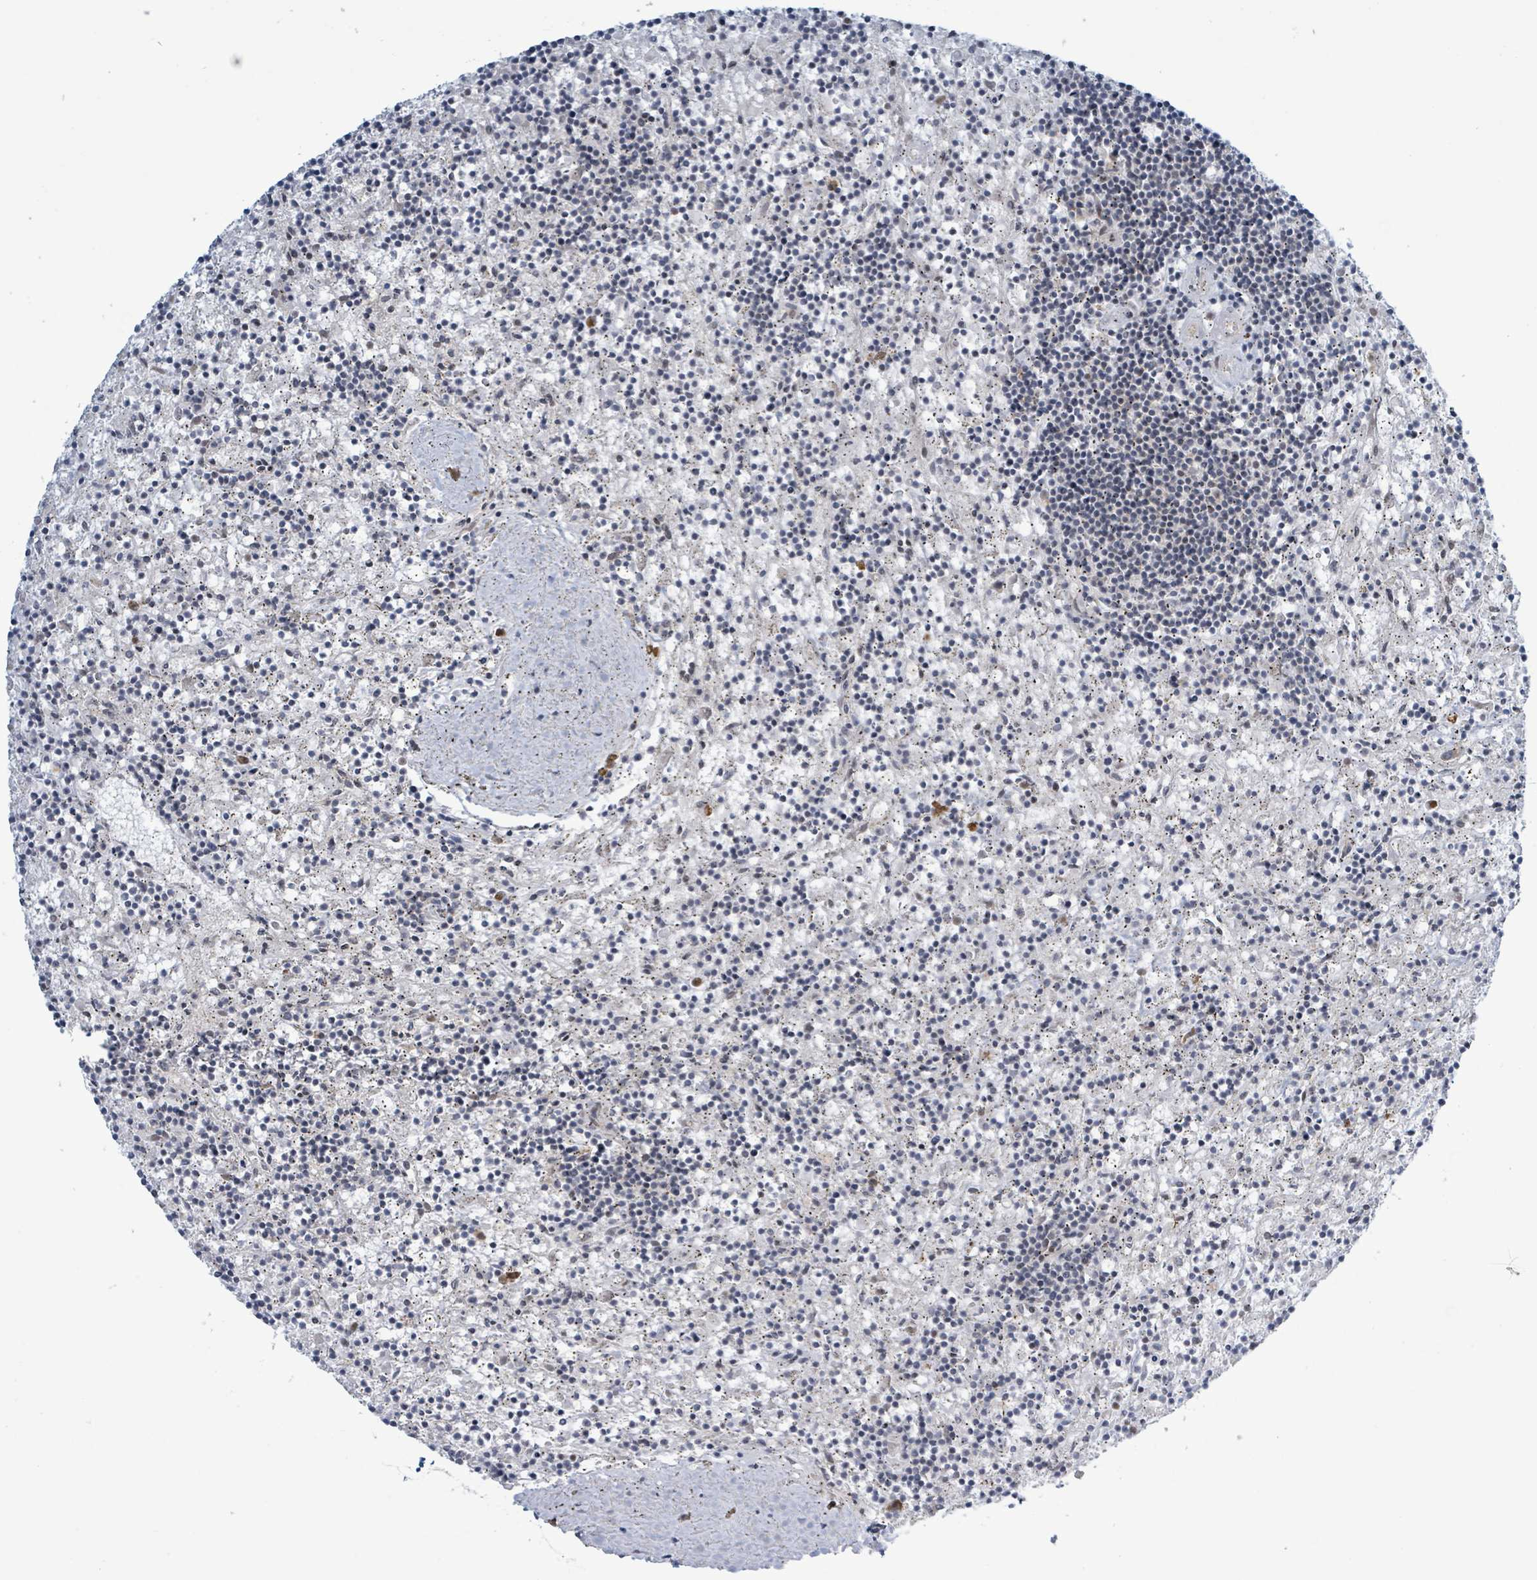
{"staining": {"intensity": "negative", "quantity": "none", "location": "none"}, "tissue": "lymphoma", "cell_type": "Tumor cells", "image_type": "cancer", "snomed": [{"axis": "morphology", "description": "Malignant lymphoma, non-Hodgkin's type, Low grade"}, {"axis": "topography", "description": "Spleen"}], "caption": "Immunohistochemistry (IHC) photomicrograph of neoplastic tissue: human lymphoma stained with DAB displays no significant protein expression in tumor cells. (Brightfield microscopy of DAB immunohistochemistry (IHC) at high magnification).", "gene": "RPL32", "patient": {"sex": "male", "age": 76}}